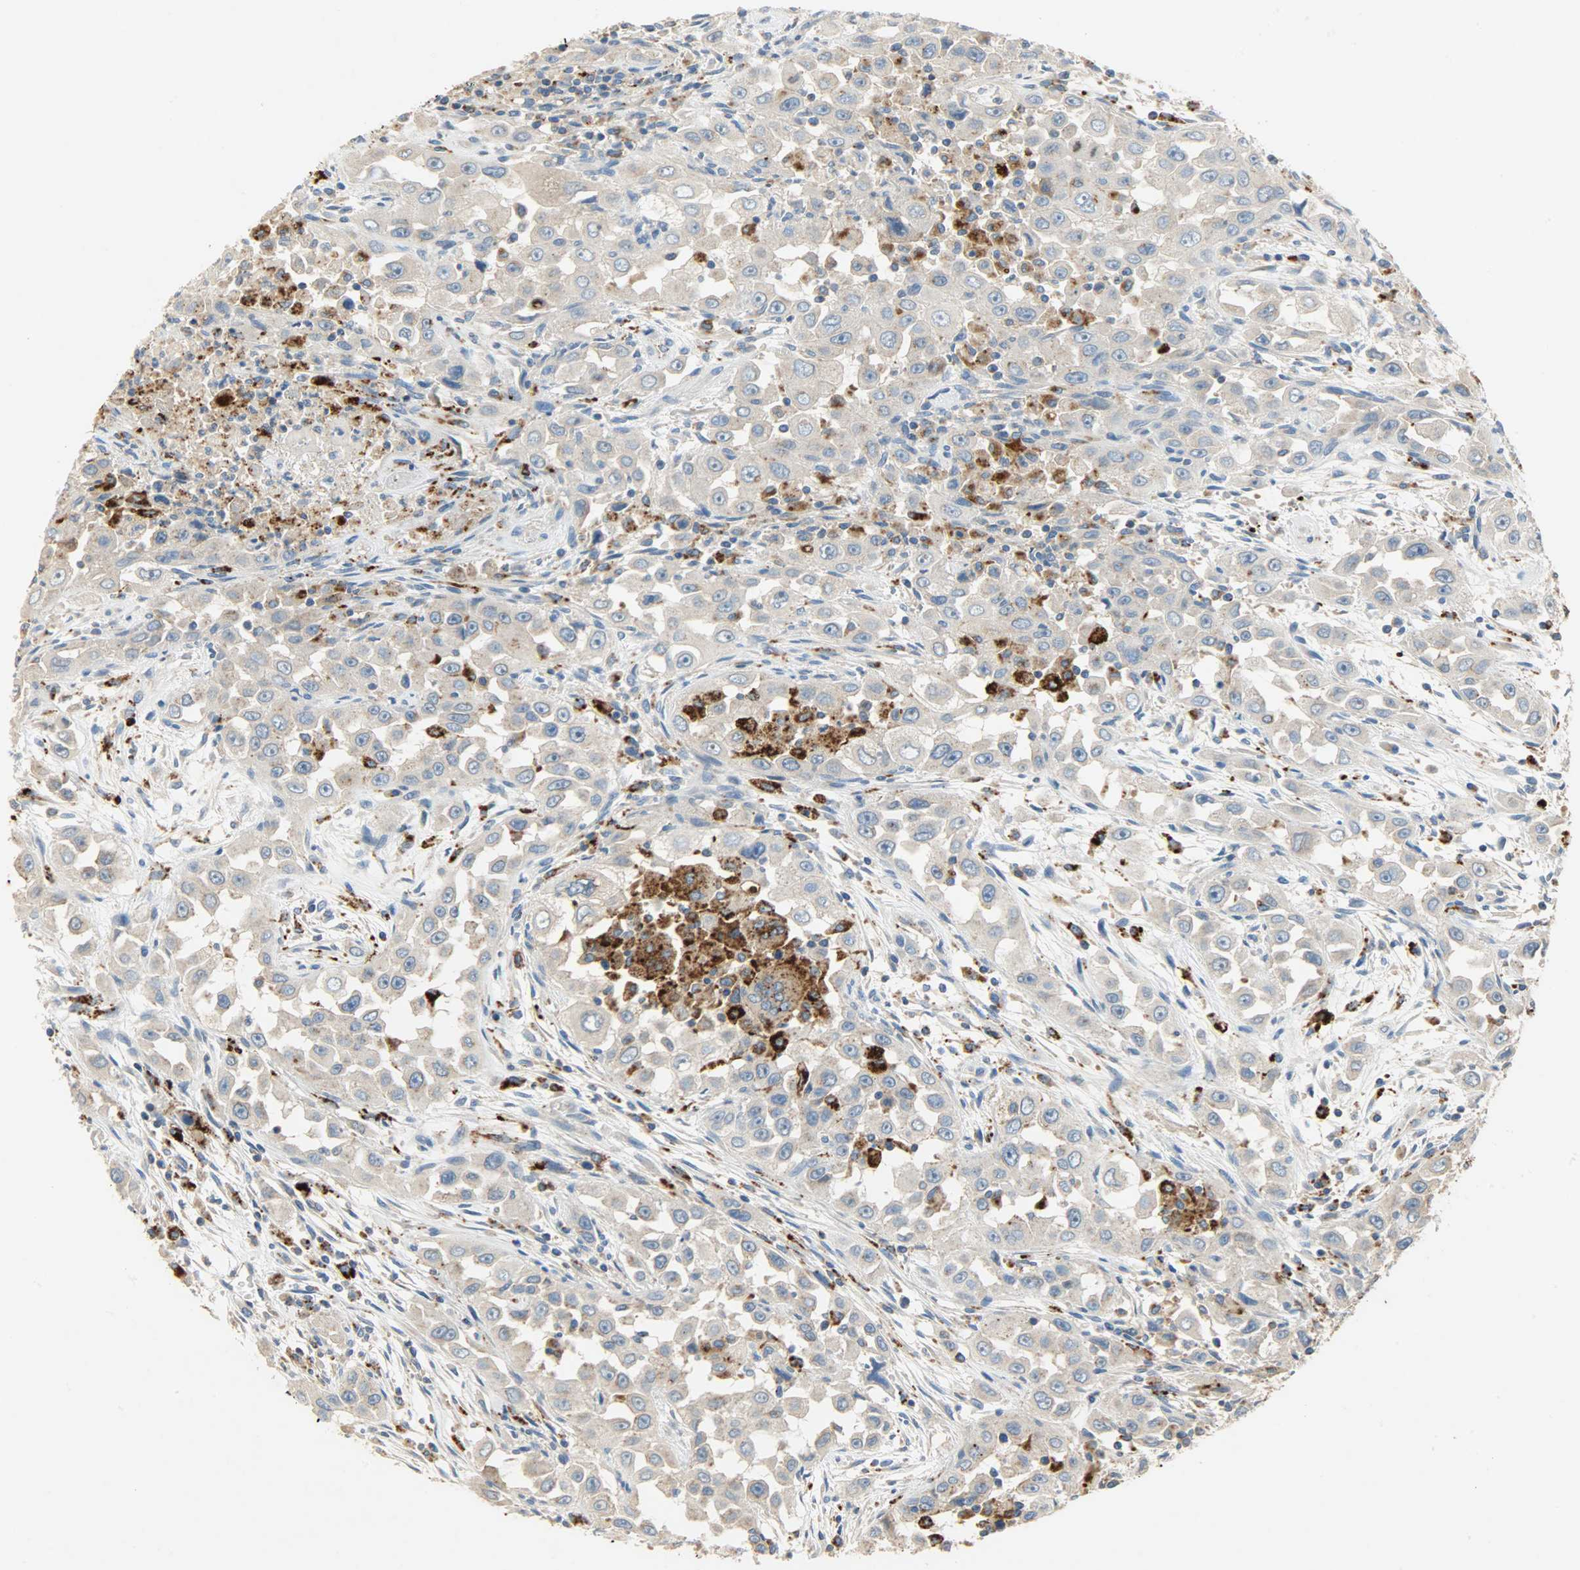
{"staining": {"intensity": "weak", "quantity": ">75%", "location": "cytoplasmic/membranous"}, "tissue": "head and neck cancer", "cell_type": "Tumor cells", "image_type": "cancer", "snomed": [{"axis": "morphology", "description": "Carcinoma, NOS"}, {"axis": "topography", "description": "Head-Neck"}], "caption": "Head and neck cancer was stained to show a protein in brown. There is low levels of weak cytoplasmic/membranous positivity in approximately >75% of tumor cells. (IHC, brightfield microscopy, high magnification).", "gene": "ASAH1", "patient": {"sex": "male", "age": 87}}